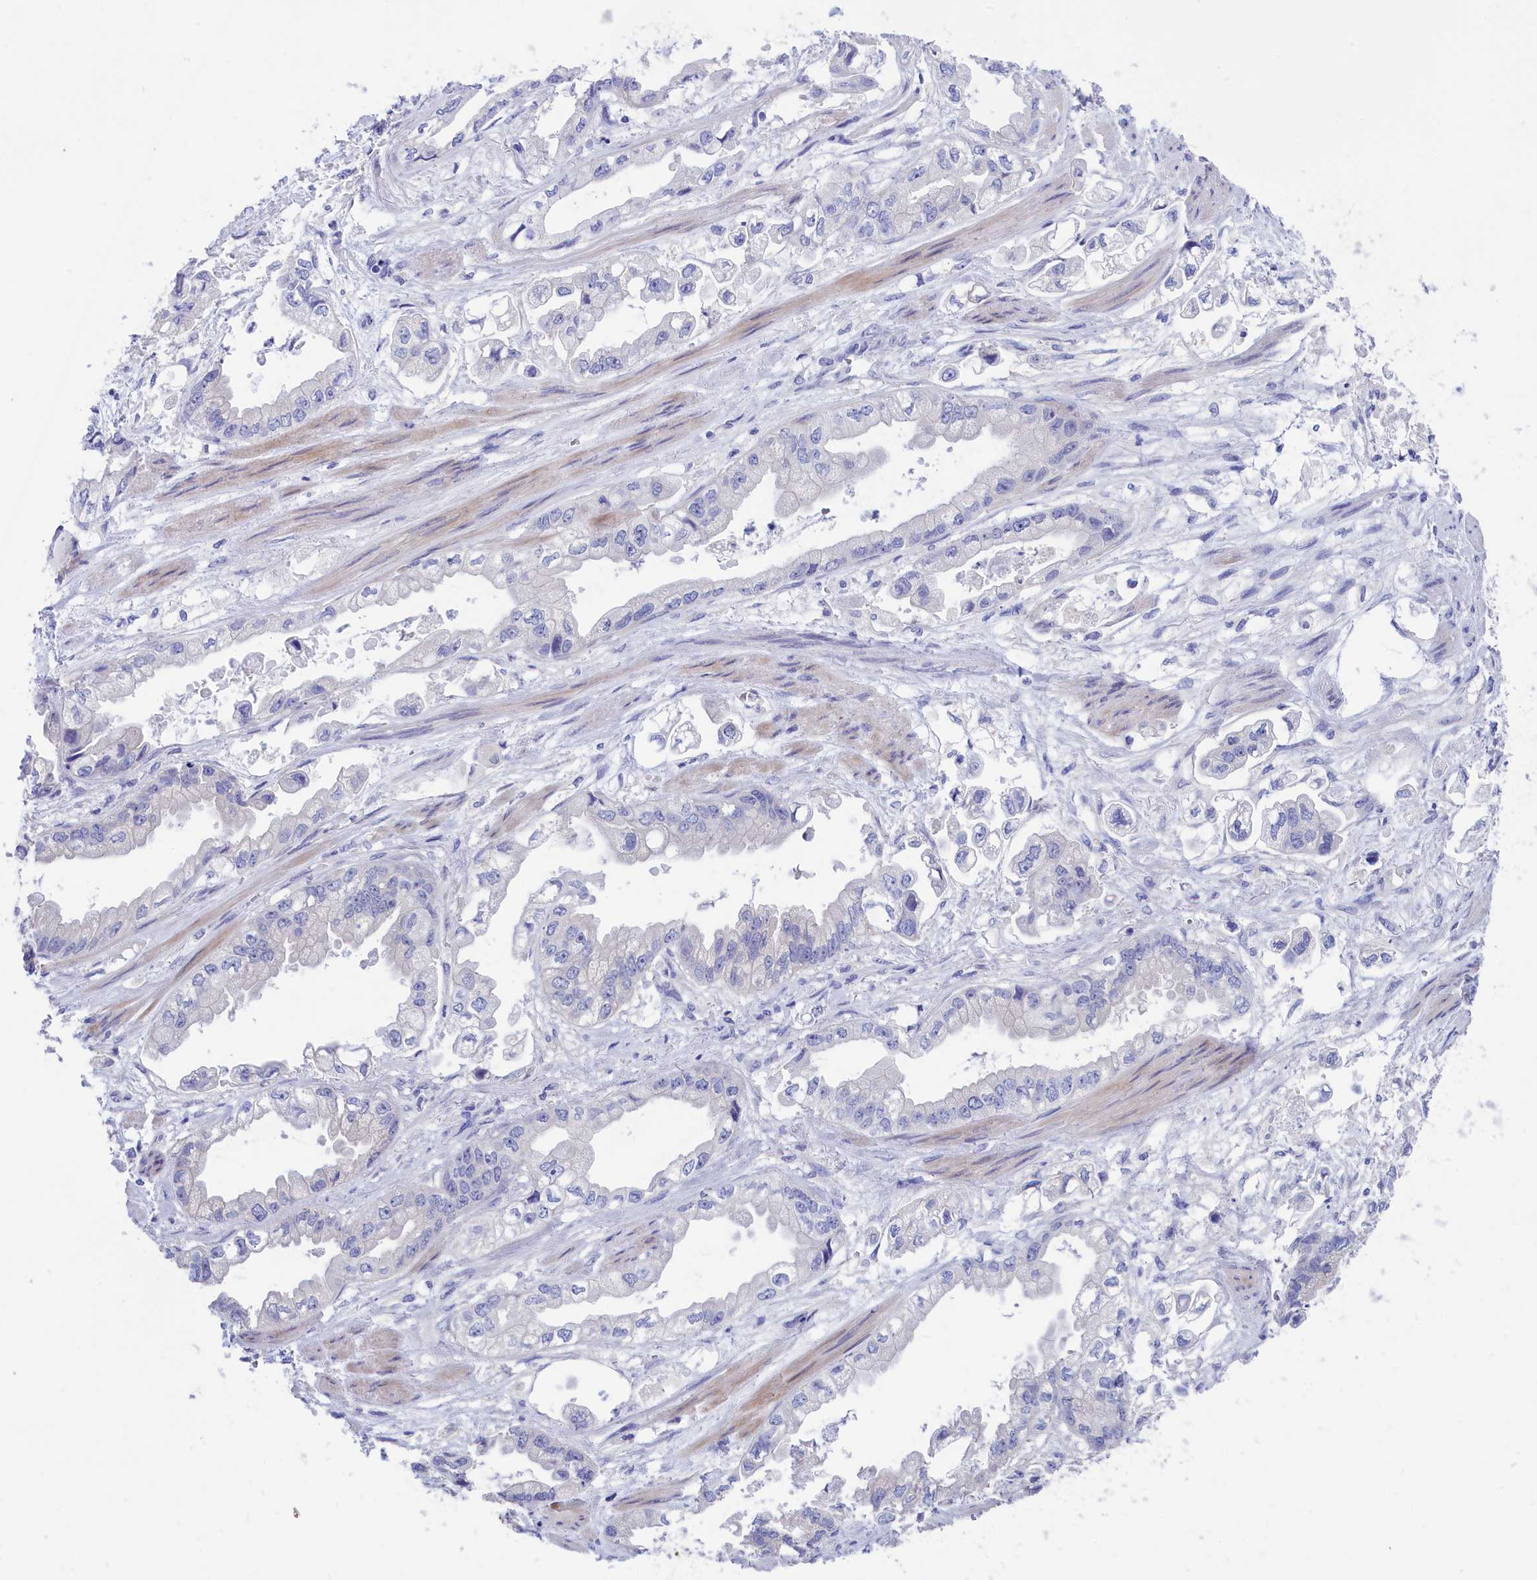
{"staining": {"intensity": "negative", "quantity": "none", "location": "none"}, "tissue": "stomach cancer", "cell_type": "Tumor cells", "image_type": "cancer", "snomed": [{"axis": "morphology", "description": "Adenocarcinoma, NOS"}, {"axis": "topography", "description": "Stomach"}], "caption": "An image of stomach cancer stained for a protein shows no brown staining in tumor cells.", "gene": "VPS35L", "patient": {"sex": "male", "age": 62}}